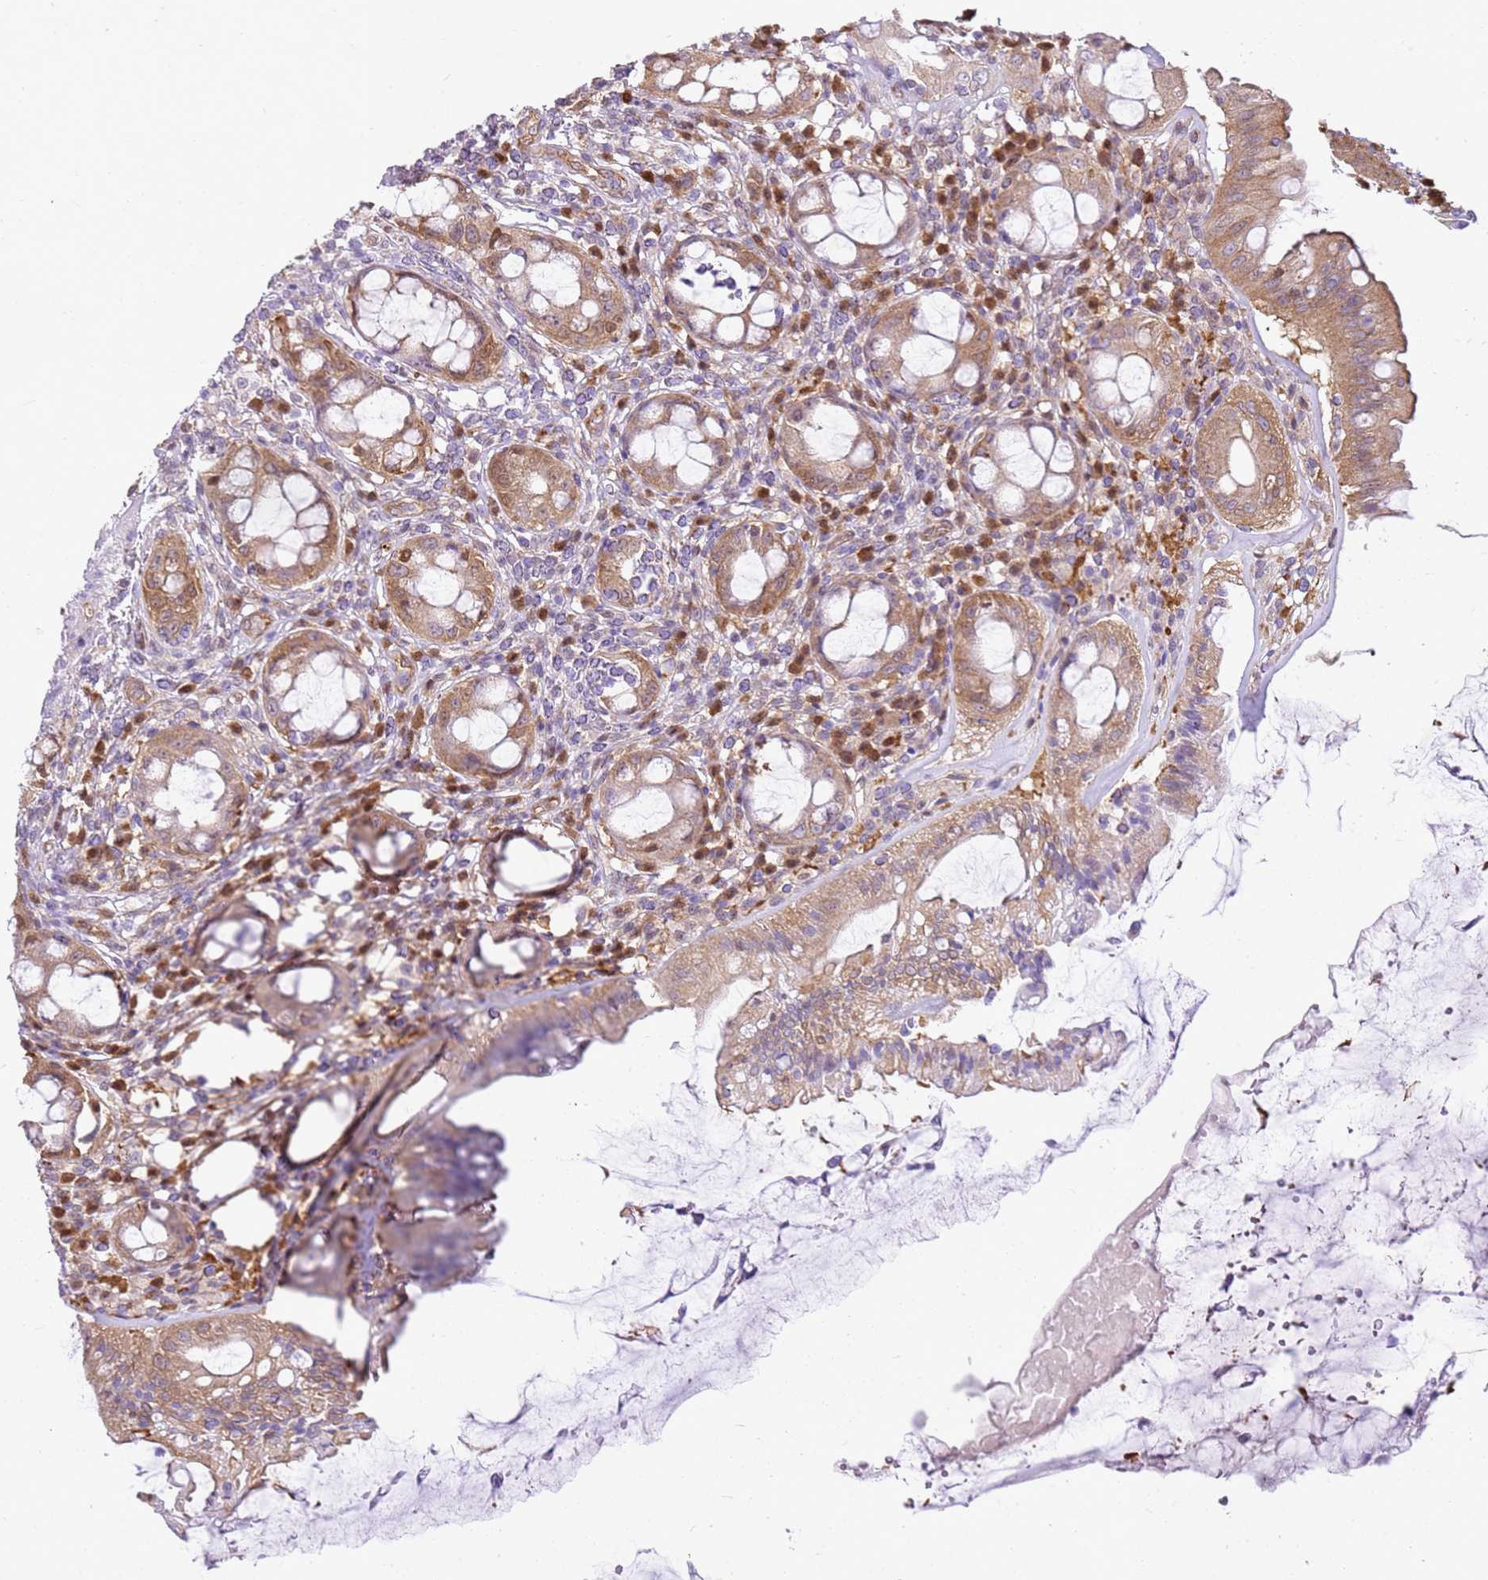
{"staining": {"intensity": "moderate", "quantity": "25%-75%", "location": "cytoplasmic/membranous"}, "tissue": "rectum", "cell_type": "Glandular cells", "image_type": "normal", "snomed": [{"axis": "morphology", "description": "Normal tissue, NOS"}, {"axis": "topography", "description": "Rectum"}], "caption": "Immunohistochemical staining of normal rectum displays 25%-75% levels of moderate cytoplasmic/membranous protein positivity in about 25%-75% of glandular cells.", "gene": "YWHAE", "patient": {"sex": "female", "age": 57}}